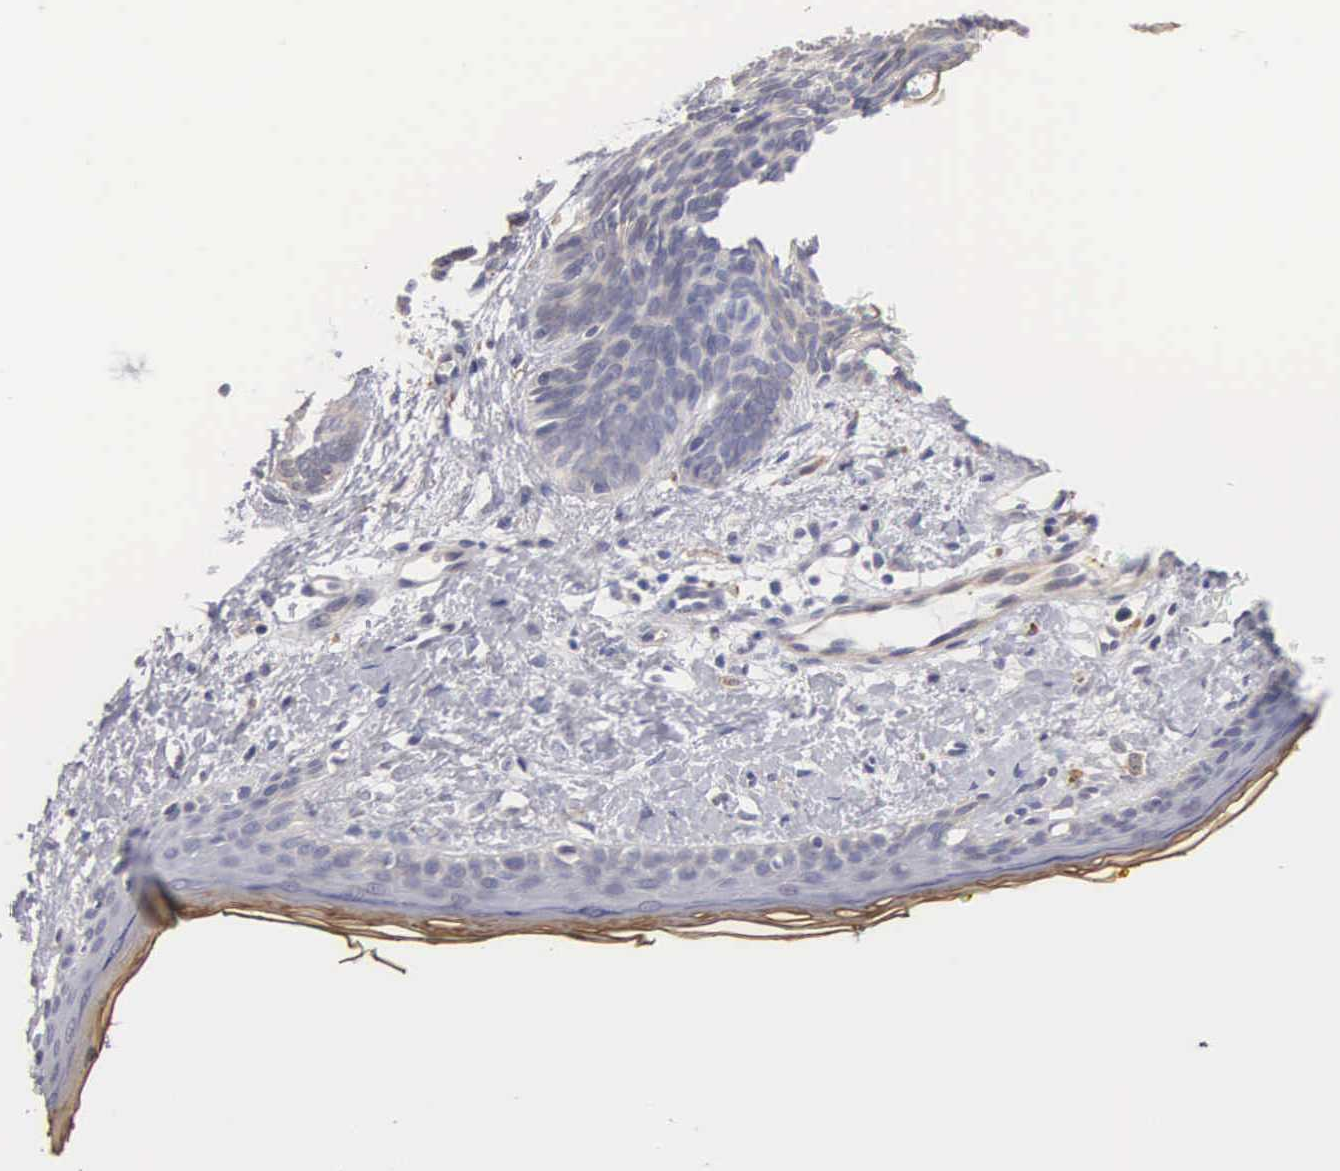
{"staining": {"intensity": "weak", "quantity": "<25%", "location": "cytoplasmic/membranous"}, "tissue": "skin cancer", "cell_type": "Tumor cells", "image_type": "cancer", "snomed": [{"axis": "morphology", "description": "Basal cell carcinoma"}, {"axis": "topography", "description": "Skin"}], "caption": "Protein analysis of skin cancer reveals no significant expression in tumor cells.", "gene": "ELFN2", "patient": {"sex": "female", "age": 81}}